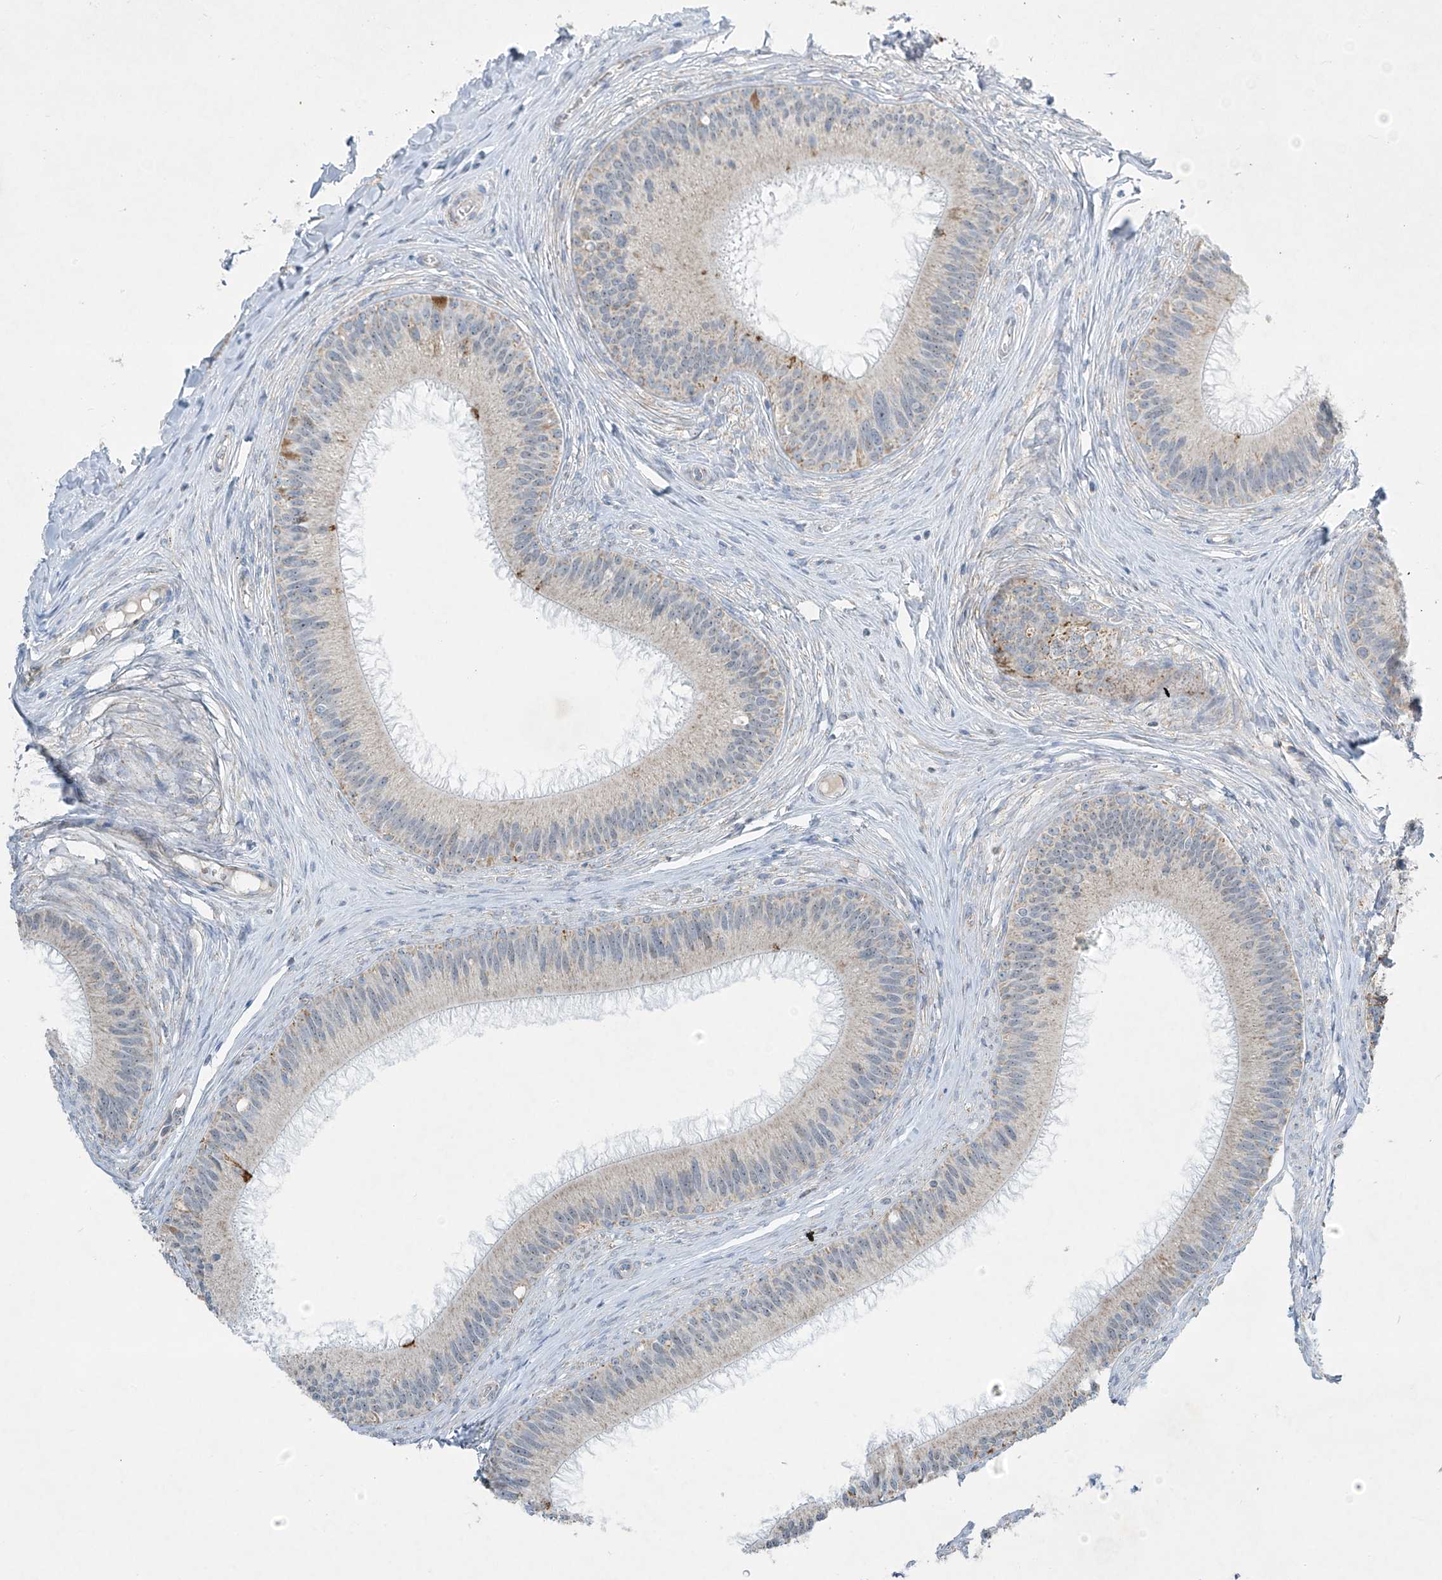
{"staining": {"intensity": "negative", "quantity": "none", "location": "none"}, "tissue": "epididymis", "cell_type": "Glandular cells", "image_type": "normal", "snomed": [{"axis": "morphology", "description": "Normal tissue, NOS"}, {"axis": "topography", "description": "Epididymis"}], "caption": "Immunohistochemistry (IHC) of benign human epididymis exhibits no expression in glandular cells.", "gene": "SMDT1", "patient": {"sex": "male", "age": 27}}